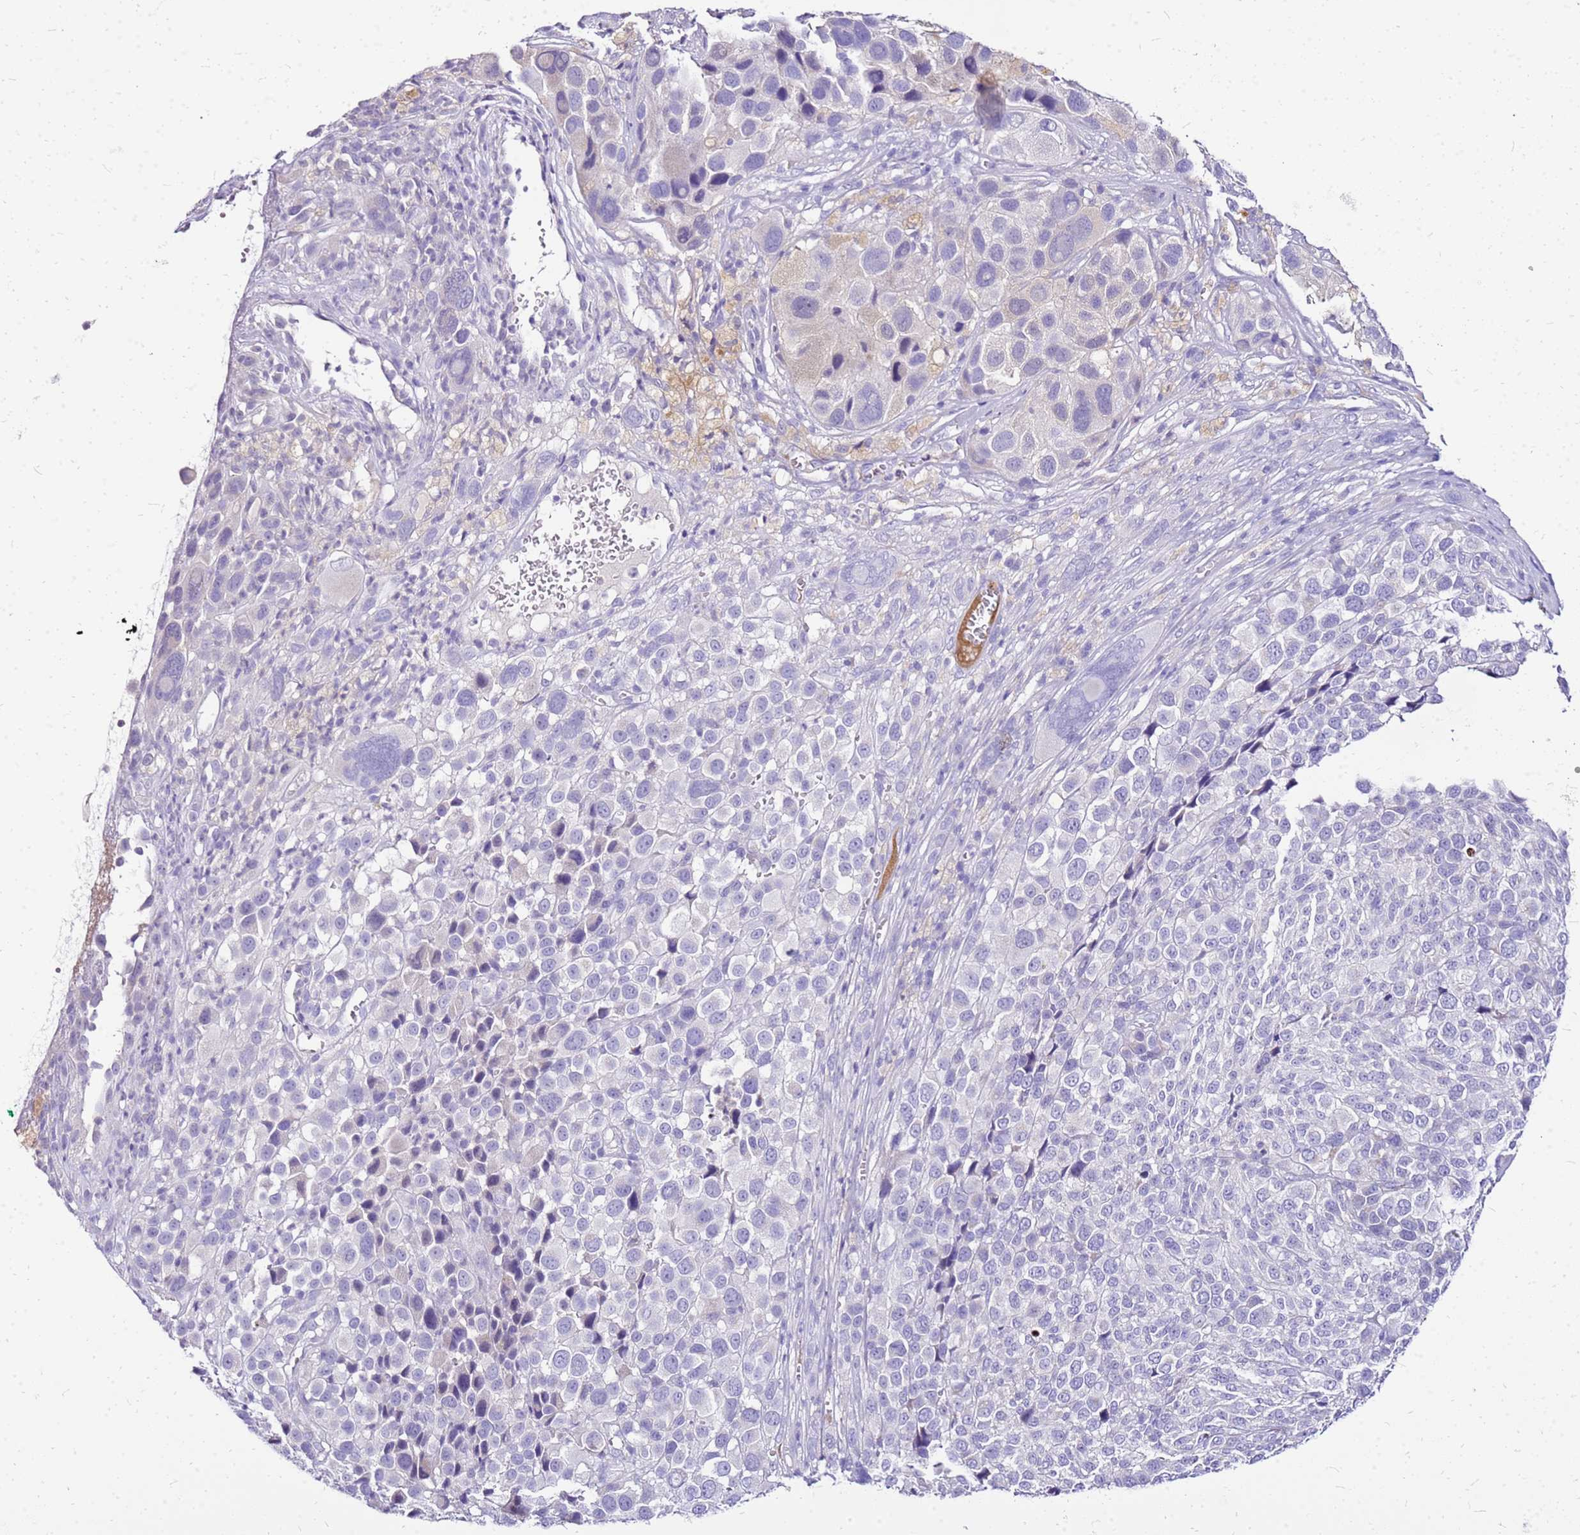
{"staining": {"intensity": "weak", "quantity": "<25%", "location": "cytoplasmic/membranous"}, "tissue": "melanoma", "cell_type": "Tumor cells", "image_type": "cancer", "snomed": [{"axis": "morphology", "description": "Malignant melanoma, NOS"}, {"axis": "topography", "description": "Skin of trunk"}], "caption": "The histopathology image reveals no significant staining in tumor cells of melanoma.", "gene": "DCDC2B", "patient": {"sex": "male", "age": 71}}